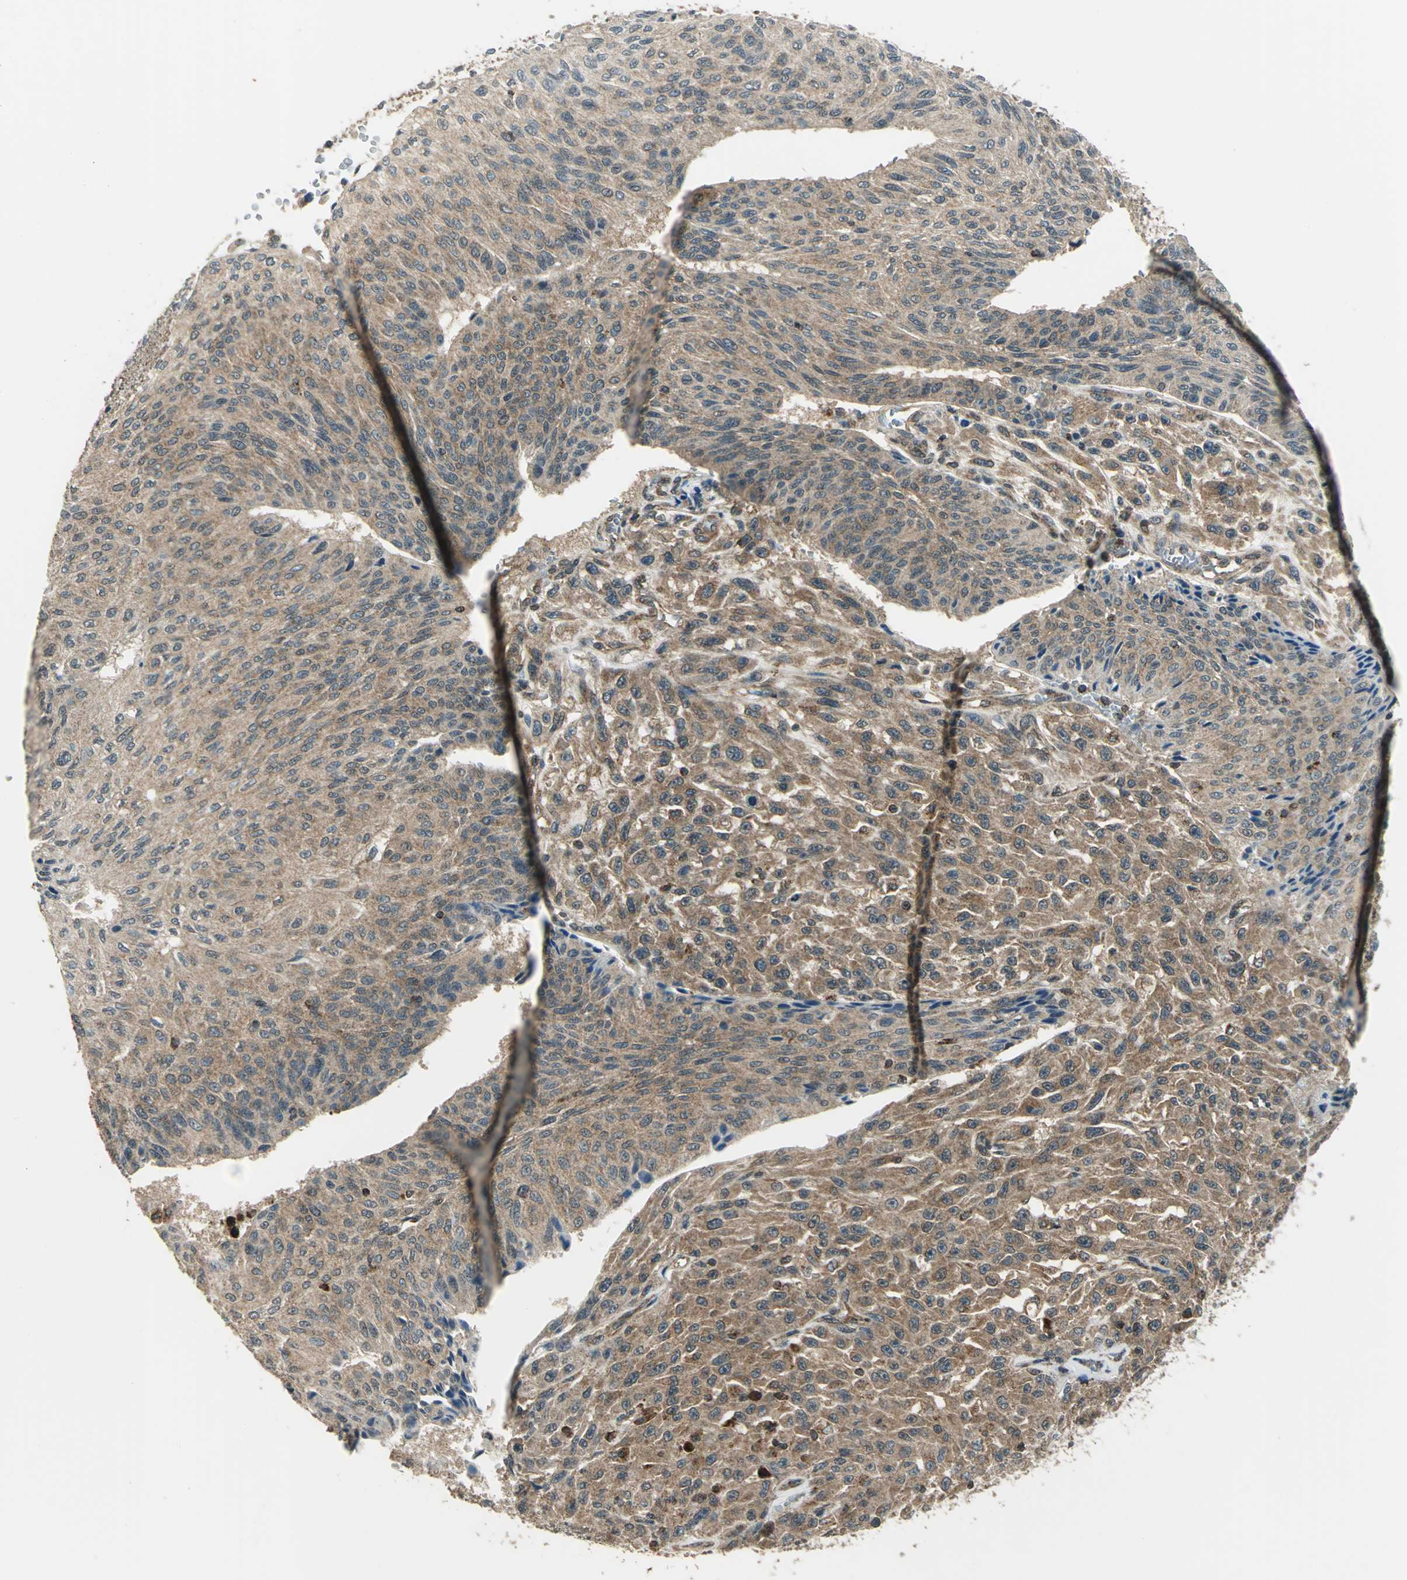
{"staining": {"intensity": "moderate", "quantity": ">75%", "location": "cytoplasmic/membranous"}, "tissue": "urothelial cancer", "cell_type": "Tumor cells", "image_type": "cancer", "snomed": [{"axis": "morphology", "description": "Urothelial carcinoma, High grade"}, {"axis": "topography", "description": "Urinary bladder"}], "caption": "Moderate cytoplasmic/membranous staining is present in approximately >75% of tumor cells in urothelial cancer. The protein is shown in brown color, while the nuclei are stained blue.", "gene": "NUDT2", "patient": {"sex": "male", "age": 66}}